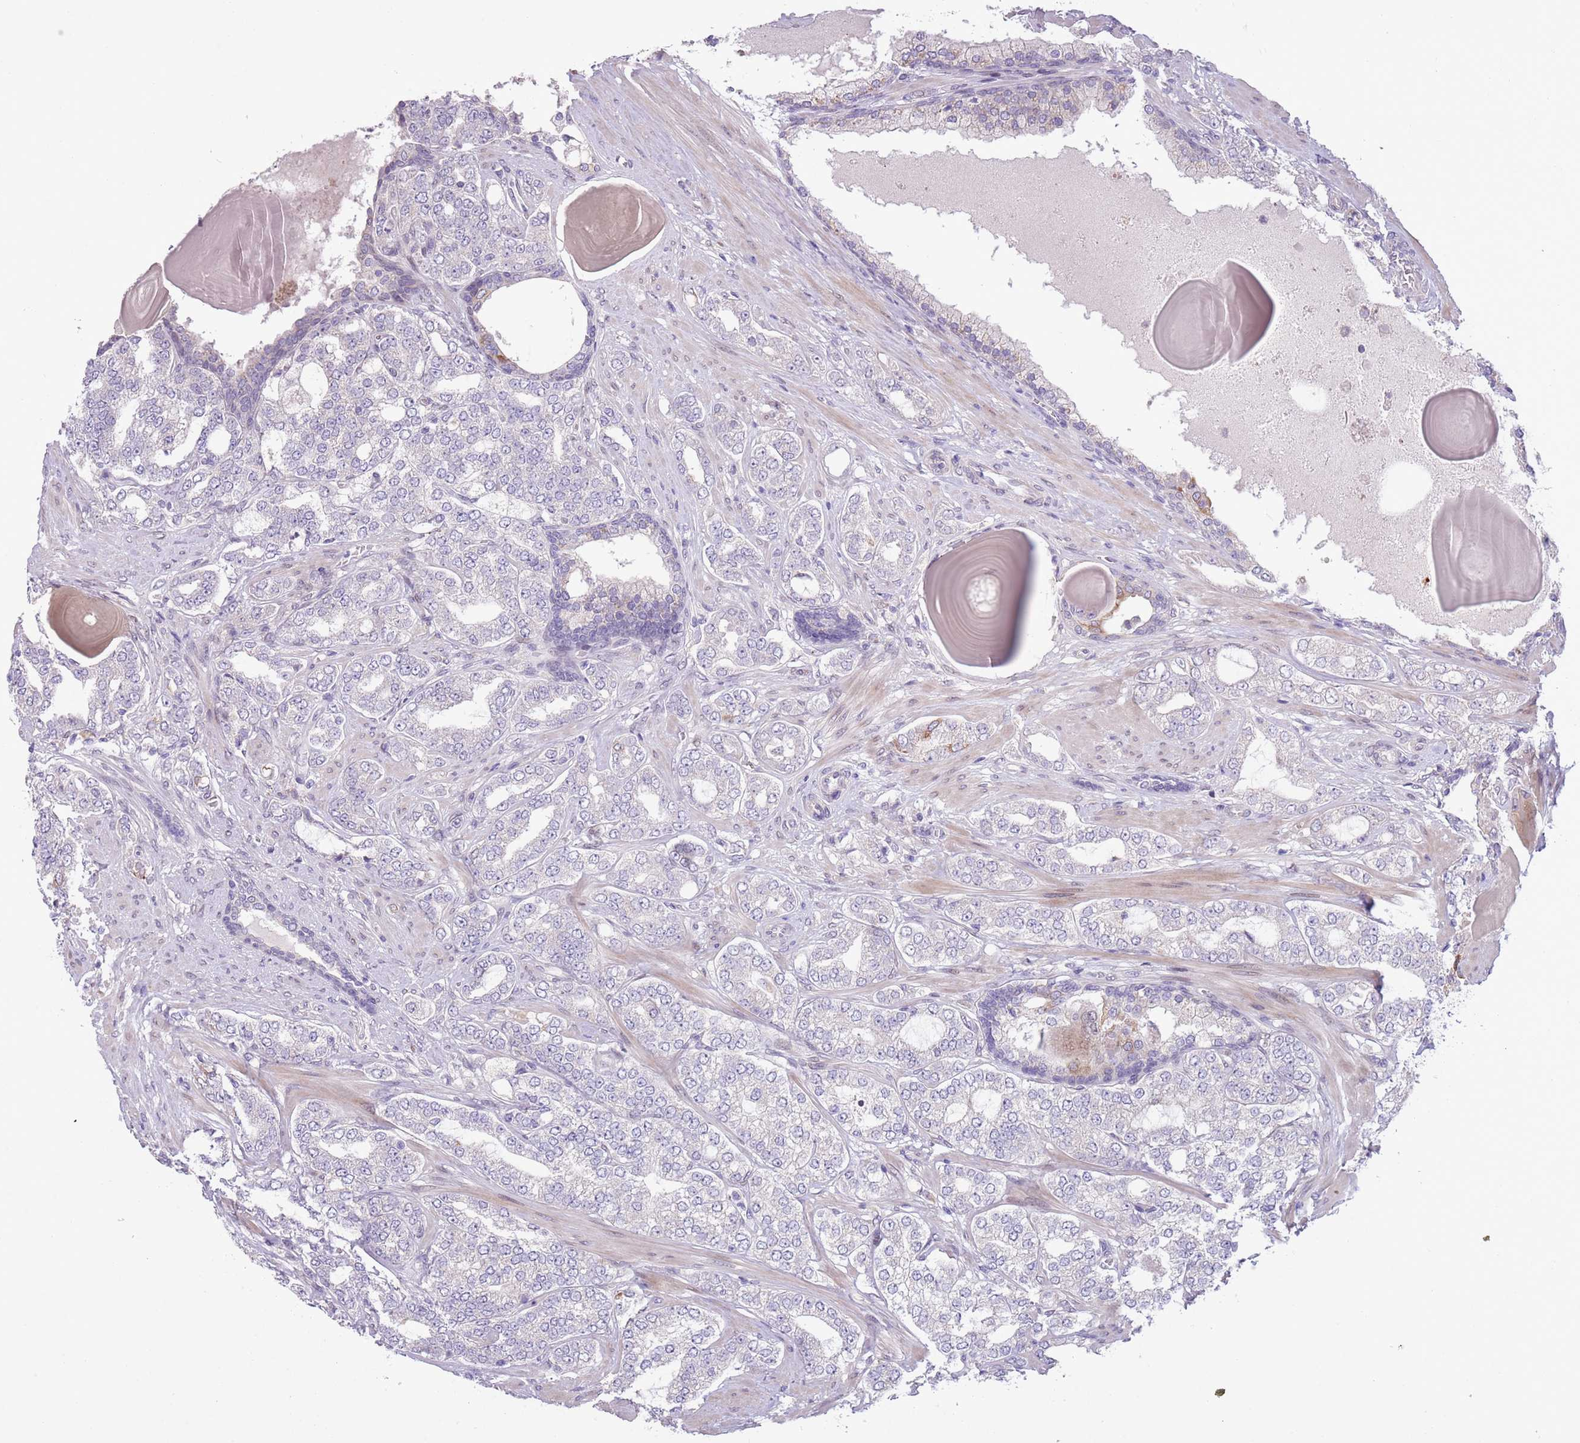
{"staining": {"intensity": "negative", "quantity": "none", "location": "none"}, "tissue": "prostate cancer", "cell_type": "Tumor cells", "image_type": "cancer", "snomed": [{"axis": "morphology", "description": "Adenocarcinoma, High grade"}, {"axis": "topography", "description": "Prostate"}], "caption": "The IHC image has no significant positivity in tumor cells of adenocarcinoma (high-grade) (prostate) tissue.", "gene": "CCND2", "patient": {"sex": "male", "age": 64}}